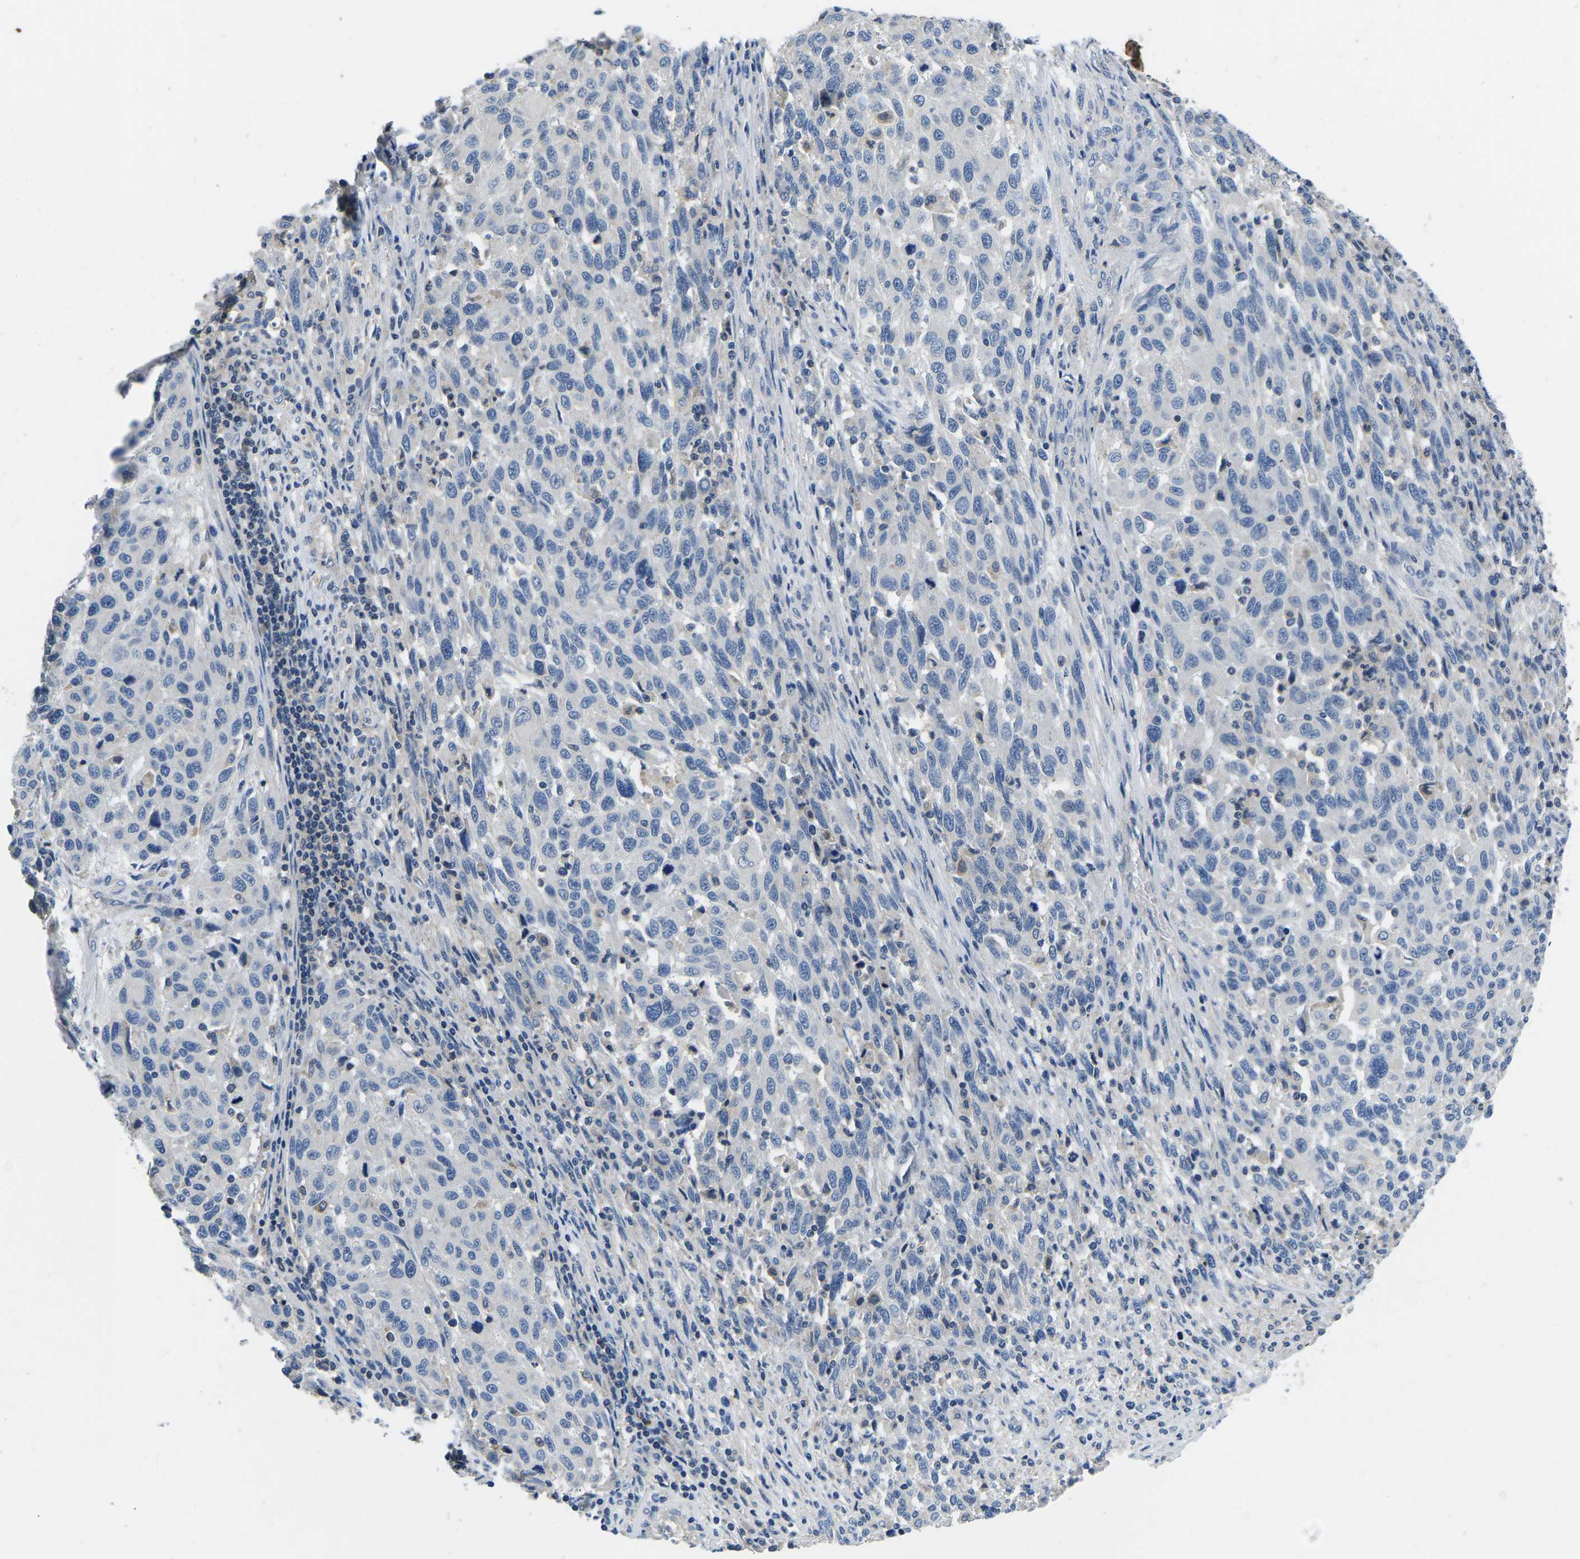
{"staining": {"intensity": "negative", "quantity": "none", "location": "none"}, "tissue": "melanoma", "cell_type": "Tumor cells", "image_type": "cancer", "snomed": [{"axis": "morphology", "description": "Malignant melanoma, Metastatic site"}, {"axis": "topography", "description": "Lymph node"}], "caption": "Immunohistochemistry of malignant melanoma (metastatic site) exhibits no staining in tumor cells.", "gene": "PDCD6IP", "patient": {"sex": "male", "age": 61}}